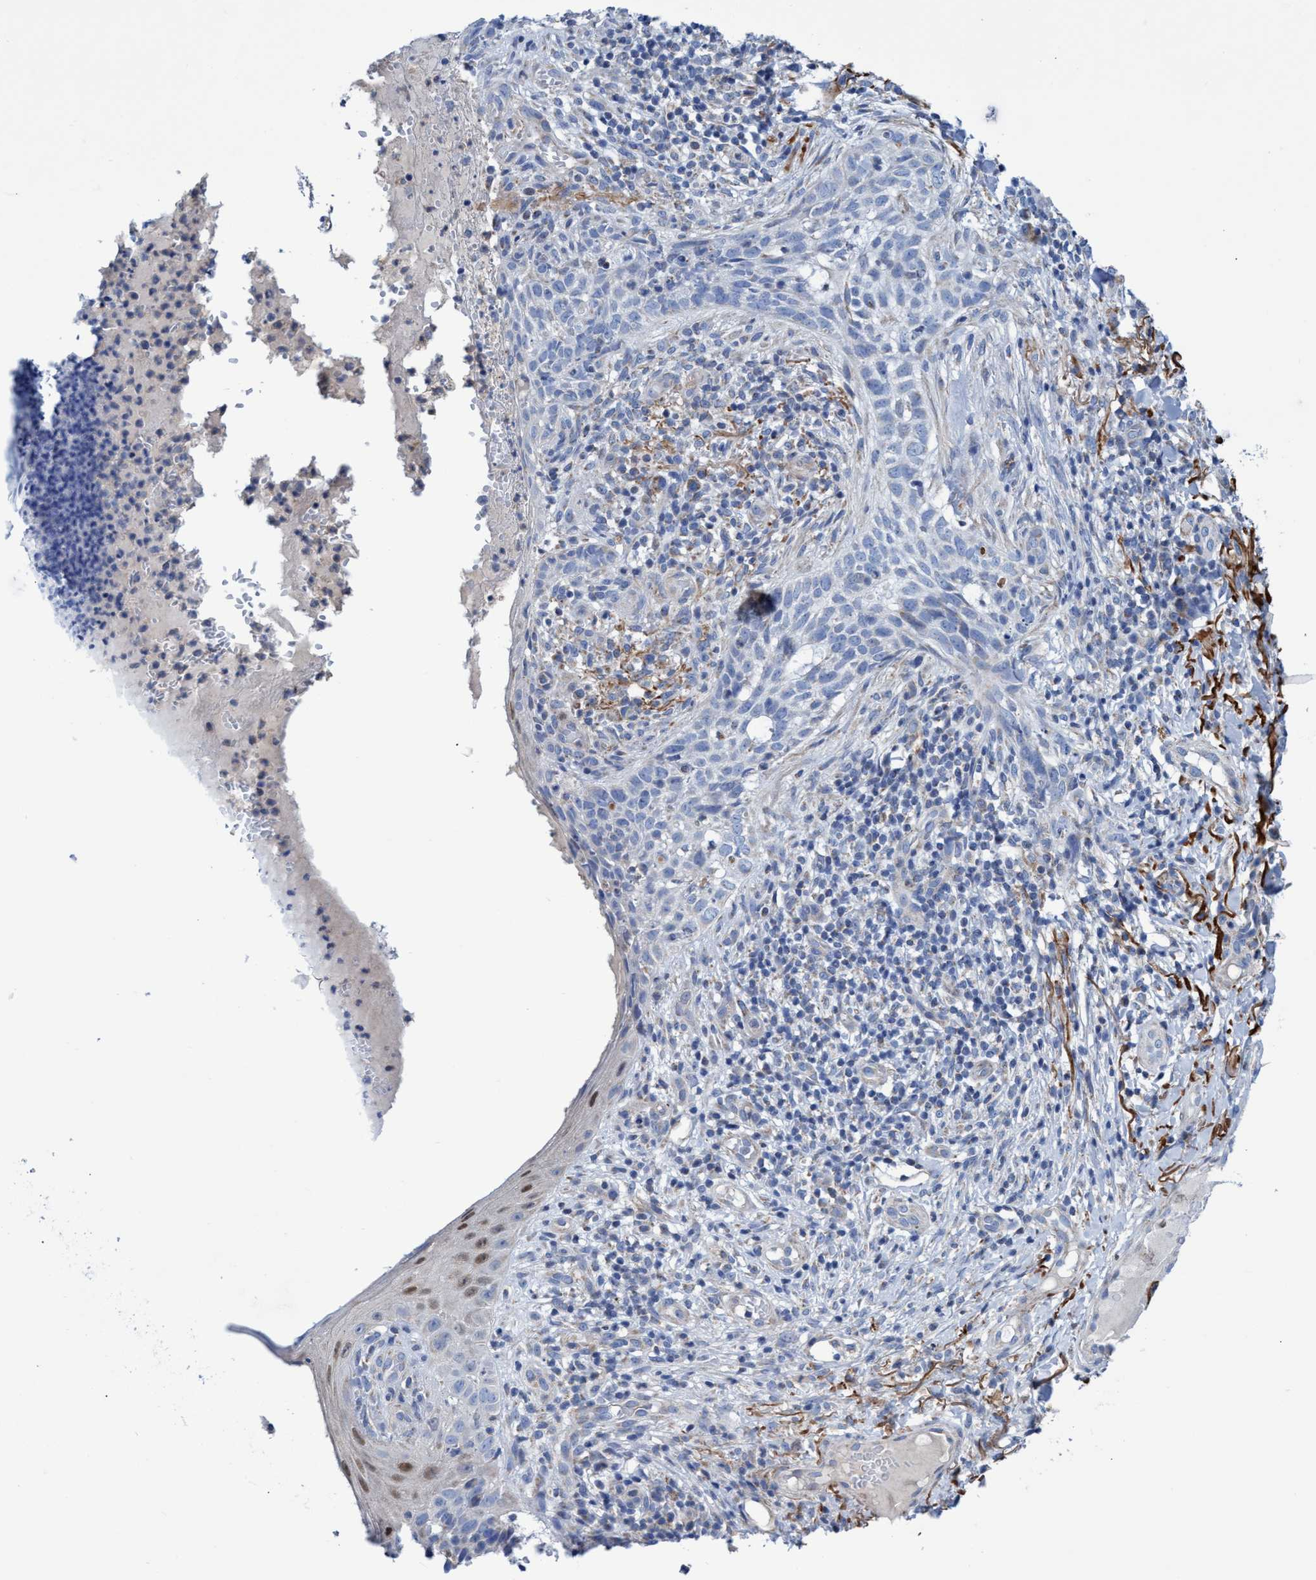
{"staining": {"intensity": "negative", "quantity": "none", "location": "none"}, "tissue": "skin cancer", "cell_type": "Tumor cells", "image_type": "cancer", "snomed": [{"axis": "morphology", "description": "Normal tissue, NOS"}, {"axis": "morphology", "description": "Basal cell carcinoma"}, {"axis": "topography", "description": "Skin"}], "caption": "Immunohistochemistry photomicrograph of neoplastic tissue: skin cancer (basal cell carcinoma) stained with DAB reveals no significant protein positivity in tumor cells.", "gene": "ZNF750", "patient": {"sex": "male", "age": 67}}